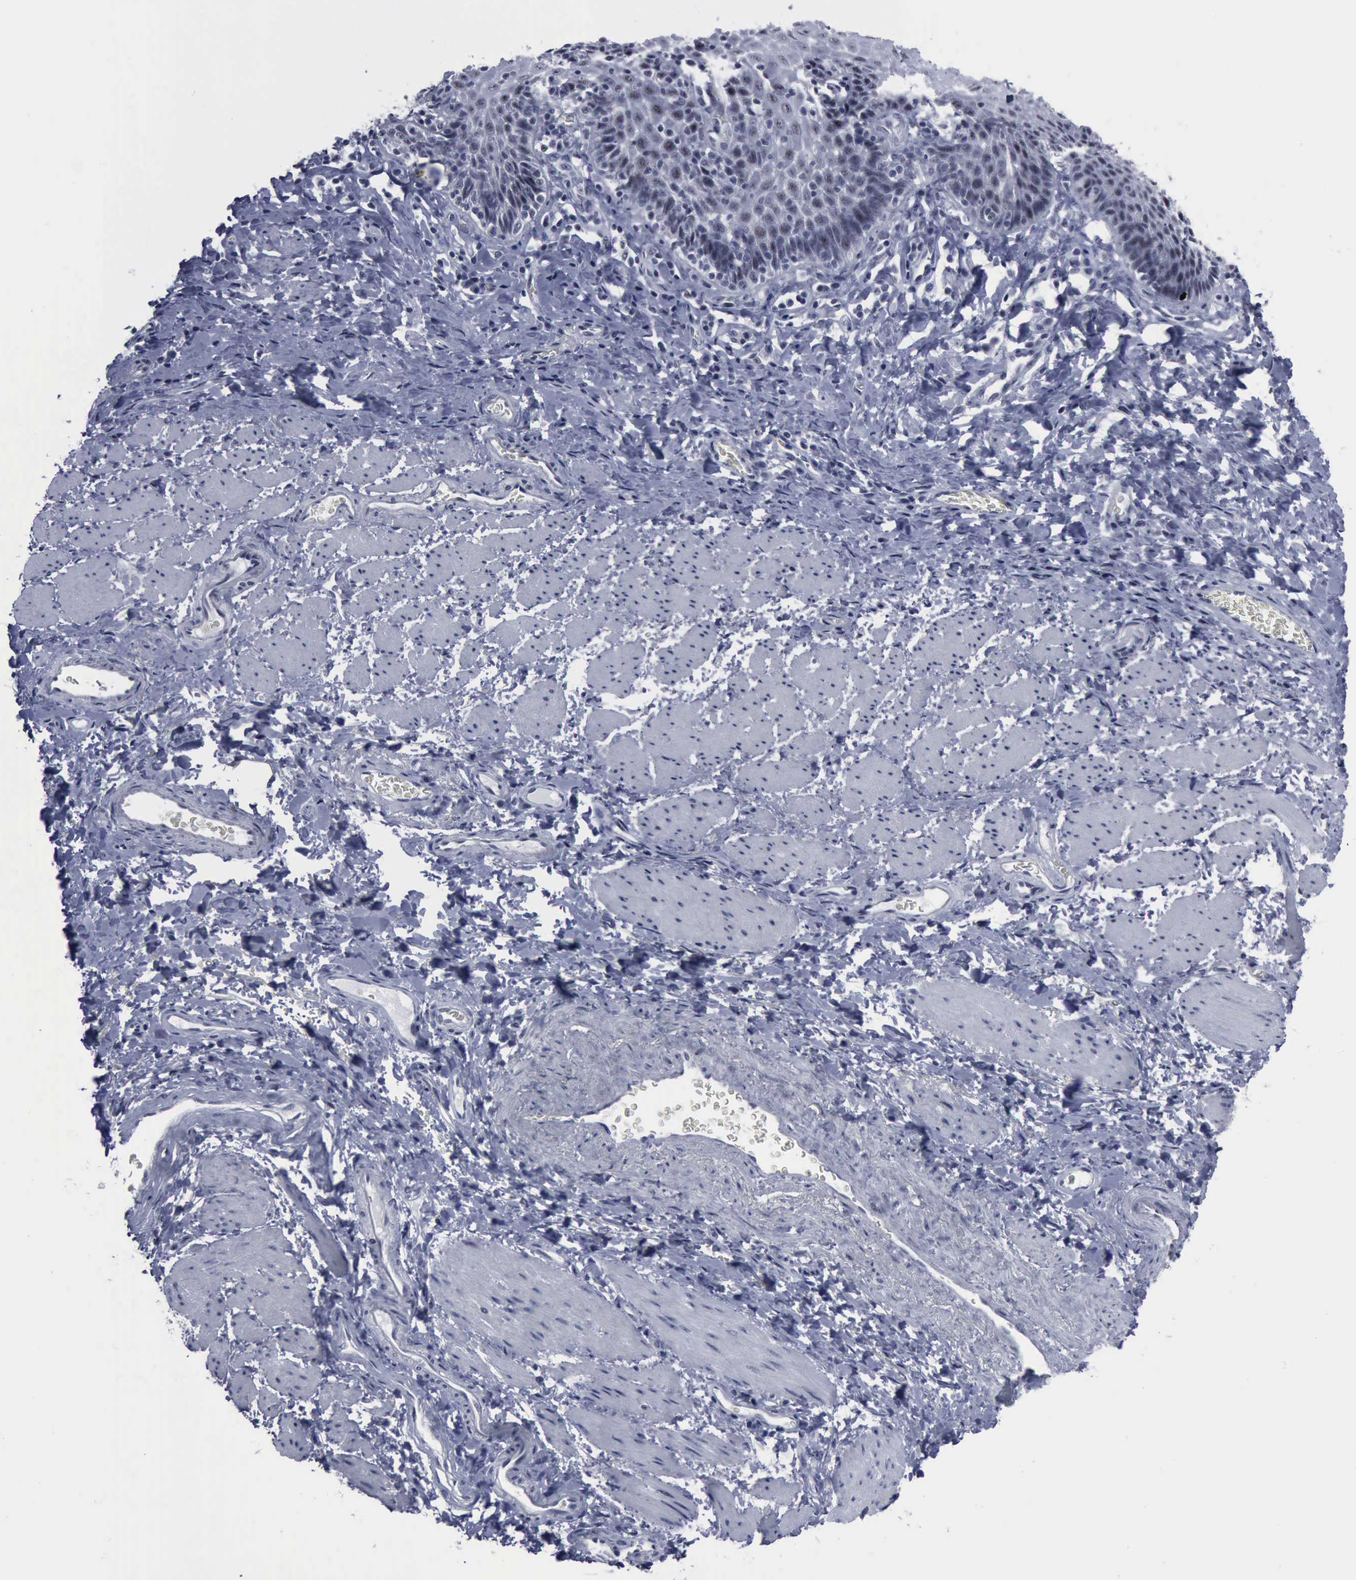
{"staining": {"intensity": "negative", "quantity": "none", "location": "none"}, "tissue": "esophagus", "cell_type": "Squamous epithelial cells", "image_type": "normal", "snomed": [{"axis": "morphology", "description": "Normal tissue, NOS"}, {"axis": "topography", "description": "Esophagus"}], "caption": "DAB (3,3'-diaminobenzidine) immunohistochemical staining of benign human esophagus reveals no significant staining in squamous epithelial cells.", "gene": "BRD1", "patient": {"sex": "female", "age": 61}}